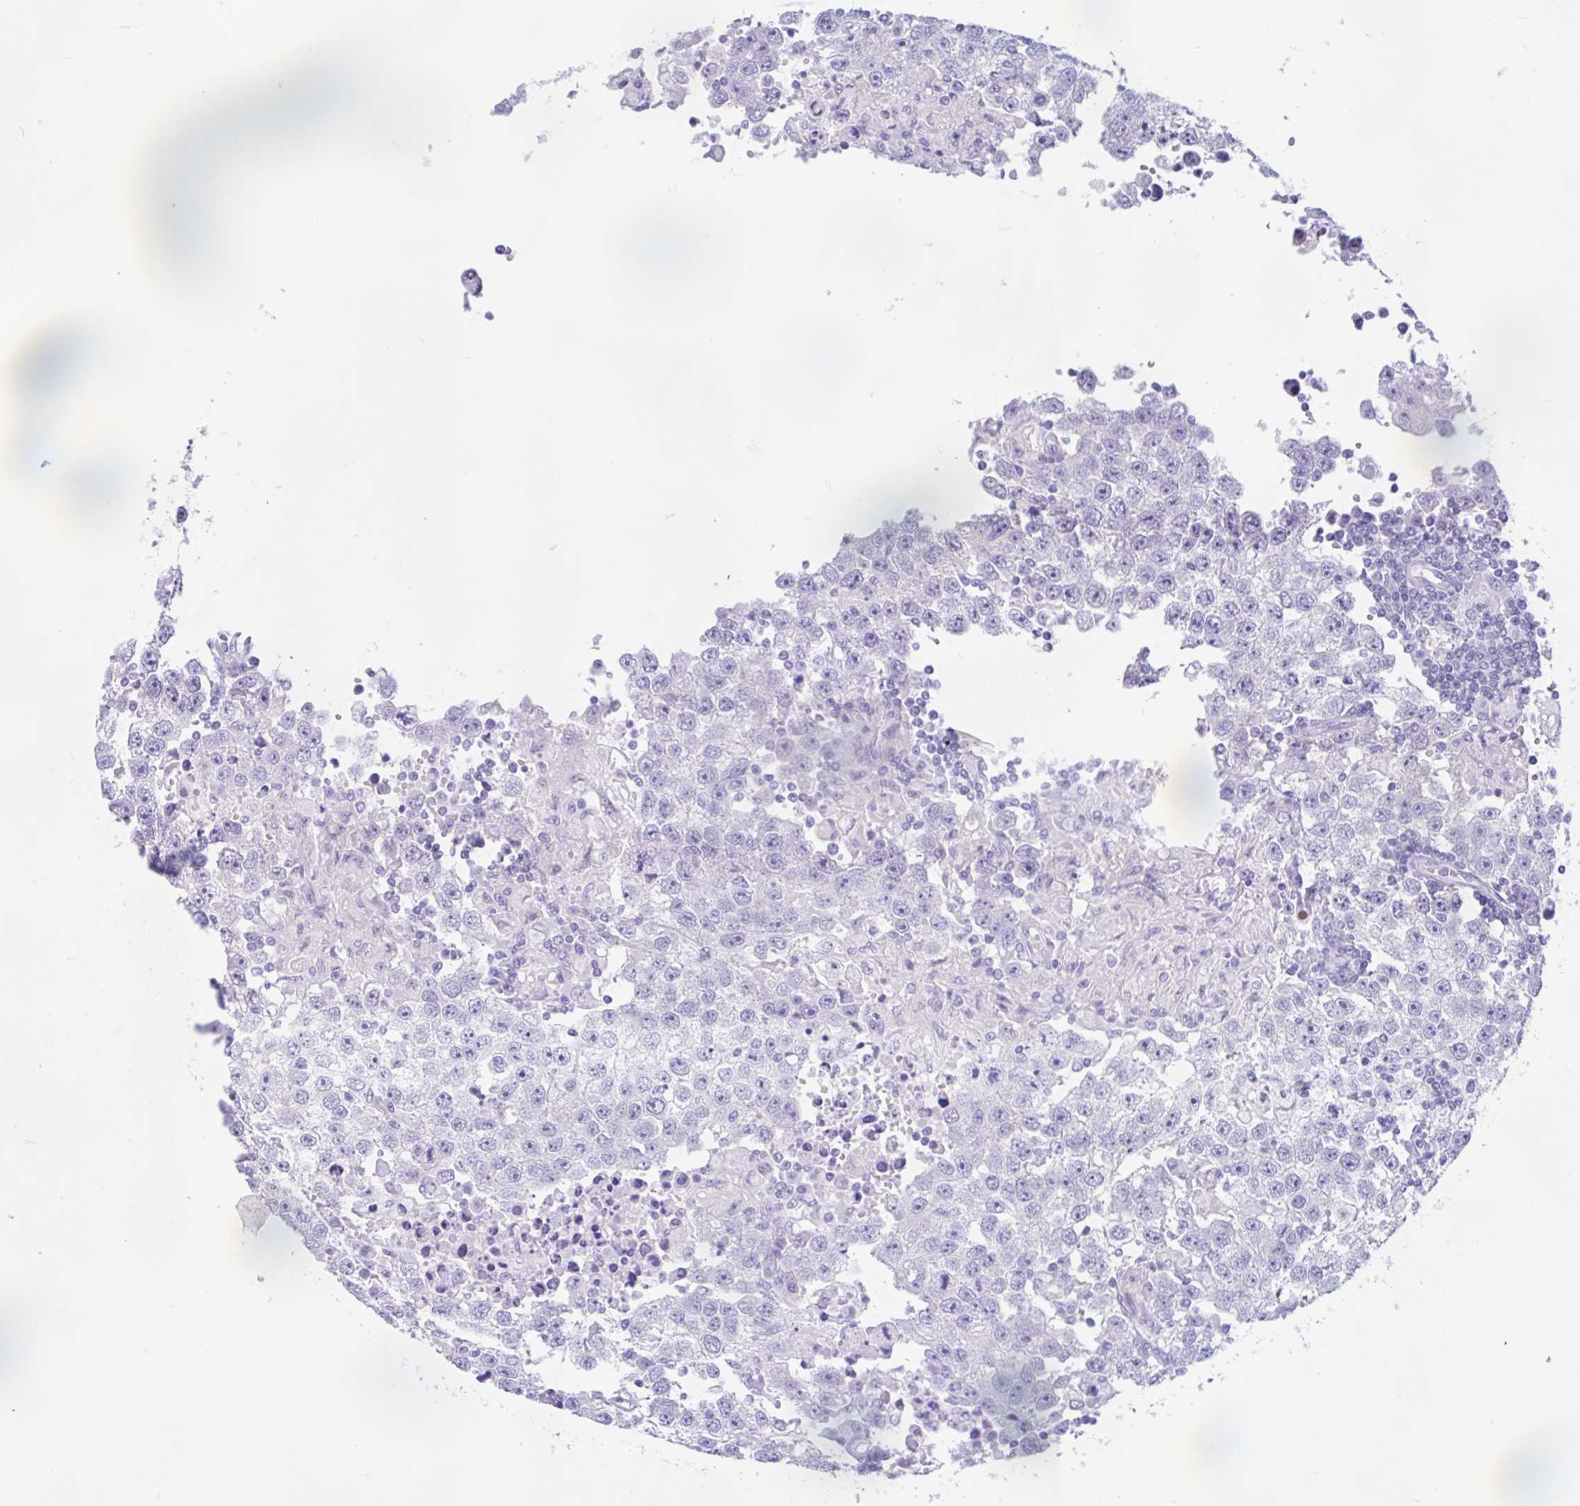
{"staining": {"intensity": "negative", "quantity": "none", "location": "none"}, "tissue": "testis cancer", "cell_type": "Tumor cells", "image_type": "cancer", "snomed": [{"axis": "morphology", "description": "Carcinoma, Embryonal, NOS"}, {"axis": "topography", "description": "Testis"}], "caption": "High power microscopy photomicrograph of an immunohistochemistry image of testis embryonal carcinoma, revealing no significant expression in tumor cells.", "gene": "ZNF319", "patient": {"sex": "male", "age": 83}}